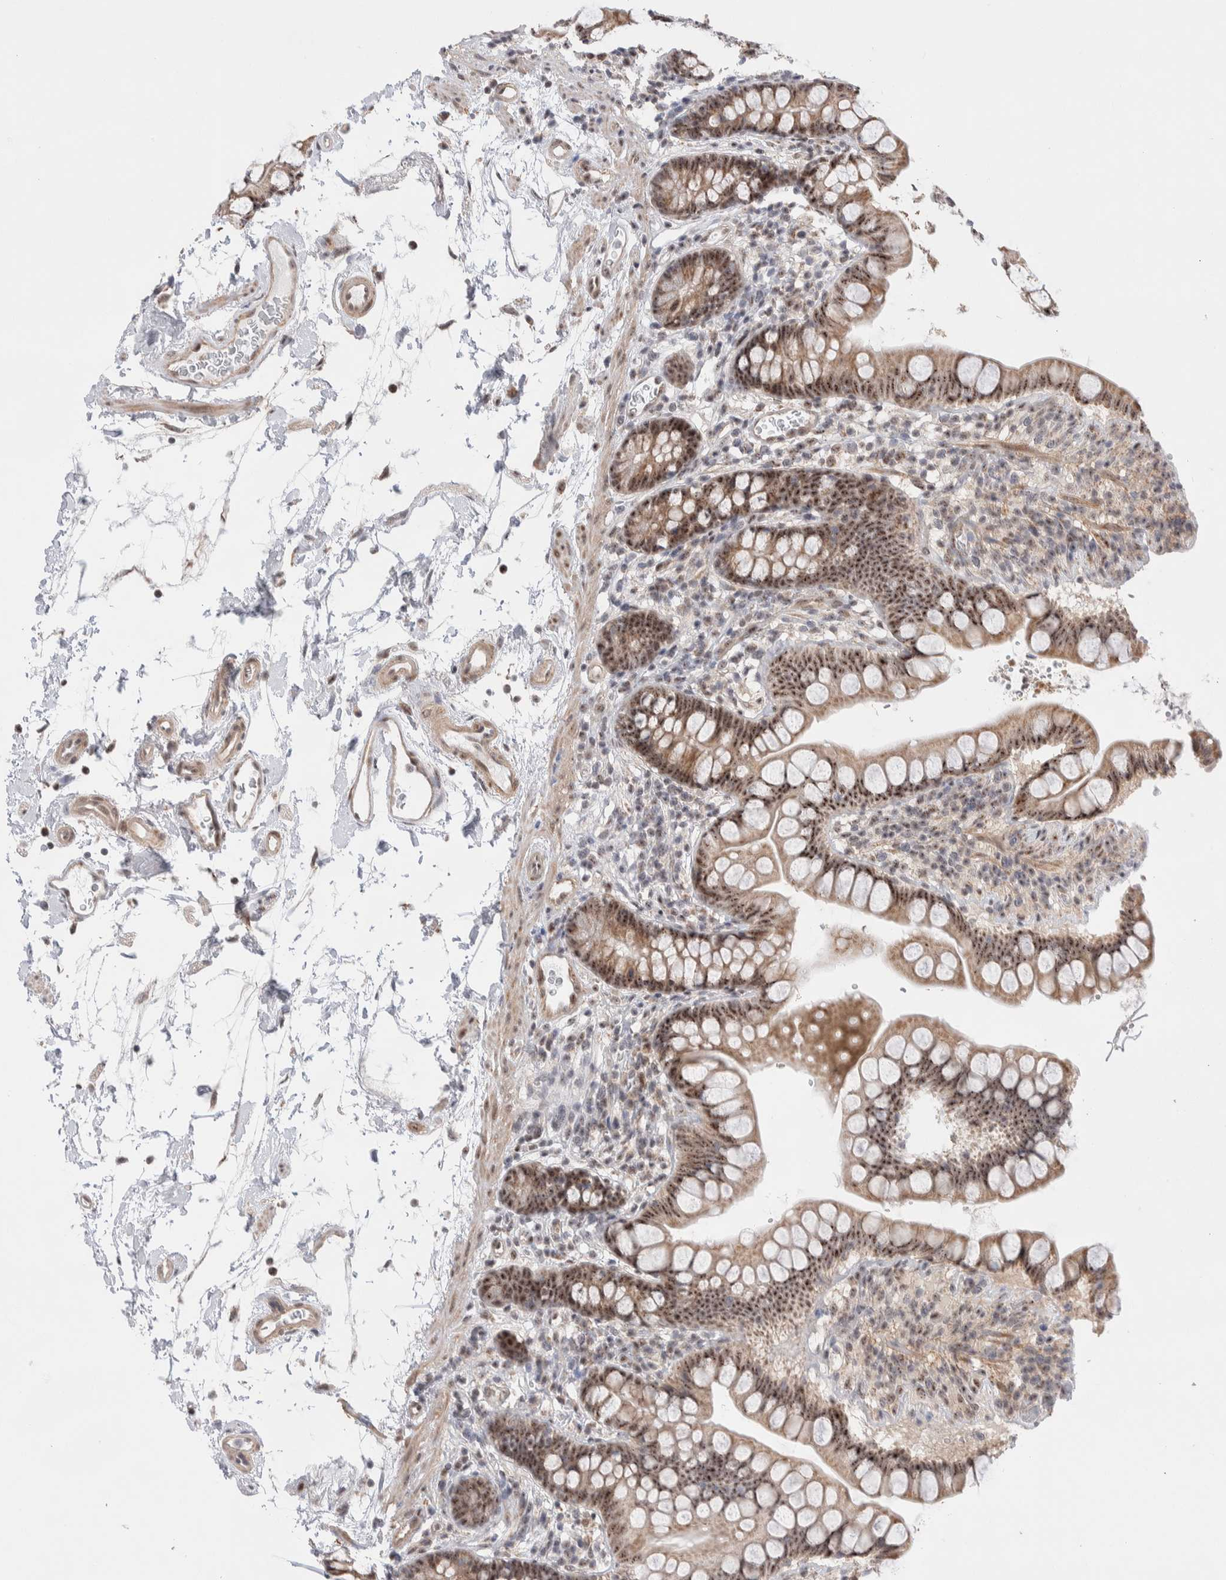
{"staining": {"intensity": "moderate", "quantity": ">75%", "location": "cytoplasmic/membranous,nuclear"}, "tissue": "small intestine", "cell_type": "Glandular cells", "image_type": "normal", "snomed": [{"axis": "morphology", "description": "Normal tissue, NOS"}, {"axis": "topography", "description": "Small intestine"}], "caption": "Small intestine stained with immunohistochemistry (IHC) reveals moderate cytoplasmic/membranous,nuclear positivity in about >75% of glandular cells.", "gene": "ZNF695", "patient": {"sex": "female", "age": 84}}